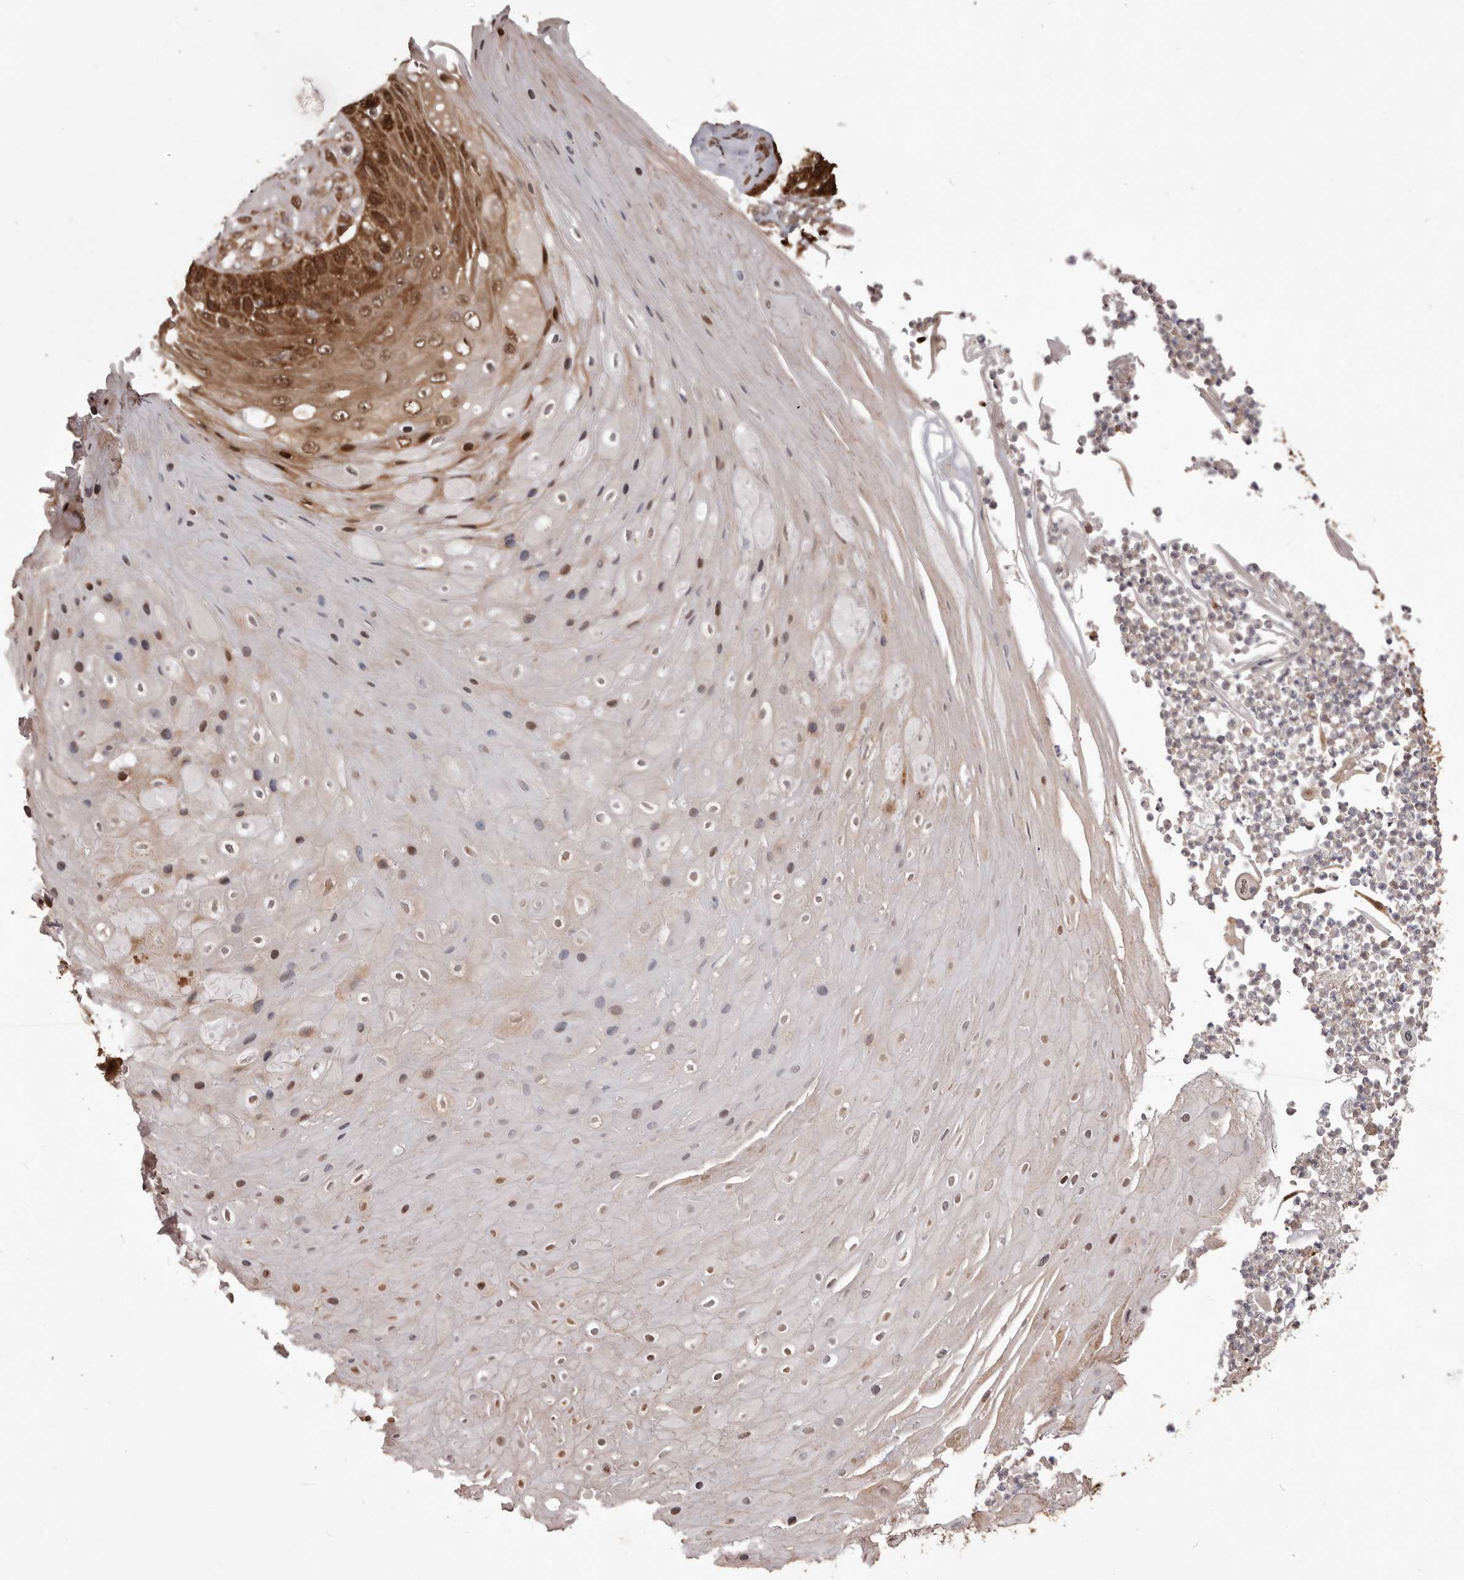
{"staining": {"intensity": "strong", "quantity": "25%-75%", "location": "cytoplasmic/membranous,nuclear"}, "tissue": "skin cancer", "cell_type": "Tumor cells", "image_type": "cancer", "snomed": [{"axis": "morphology", "description": "Squamous cell carcinoma, NOS"}, {"axis": "topography", "description": "Skin"}], "caption": "About 25%-75% of tumor cells in skin squamous cell carcinoma show strong cytoplasmic/membranous and nuclear protein expression as visualized by brown immunohistochemical staining.", "gene": "GFOD1", "patient": {"sex": "female", "age": 88}}